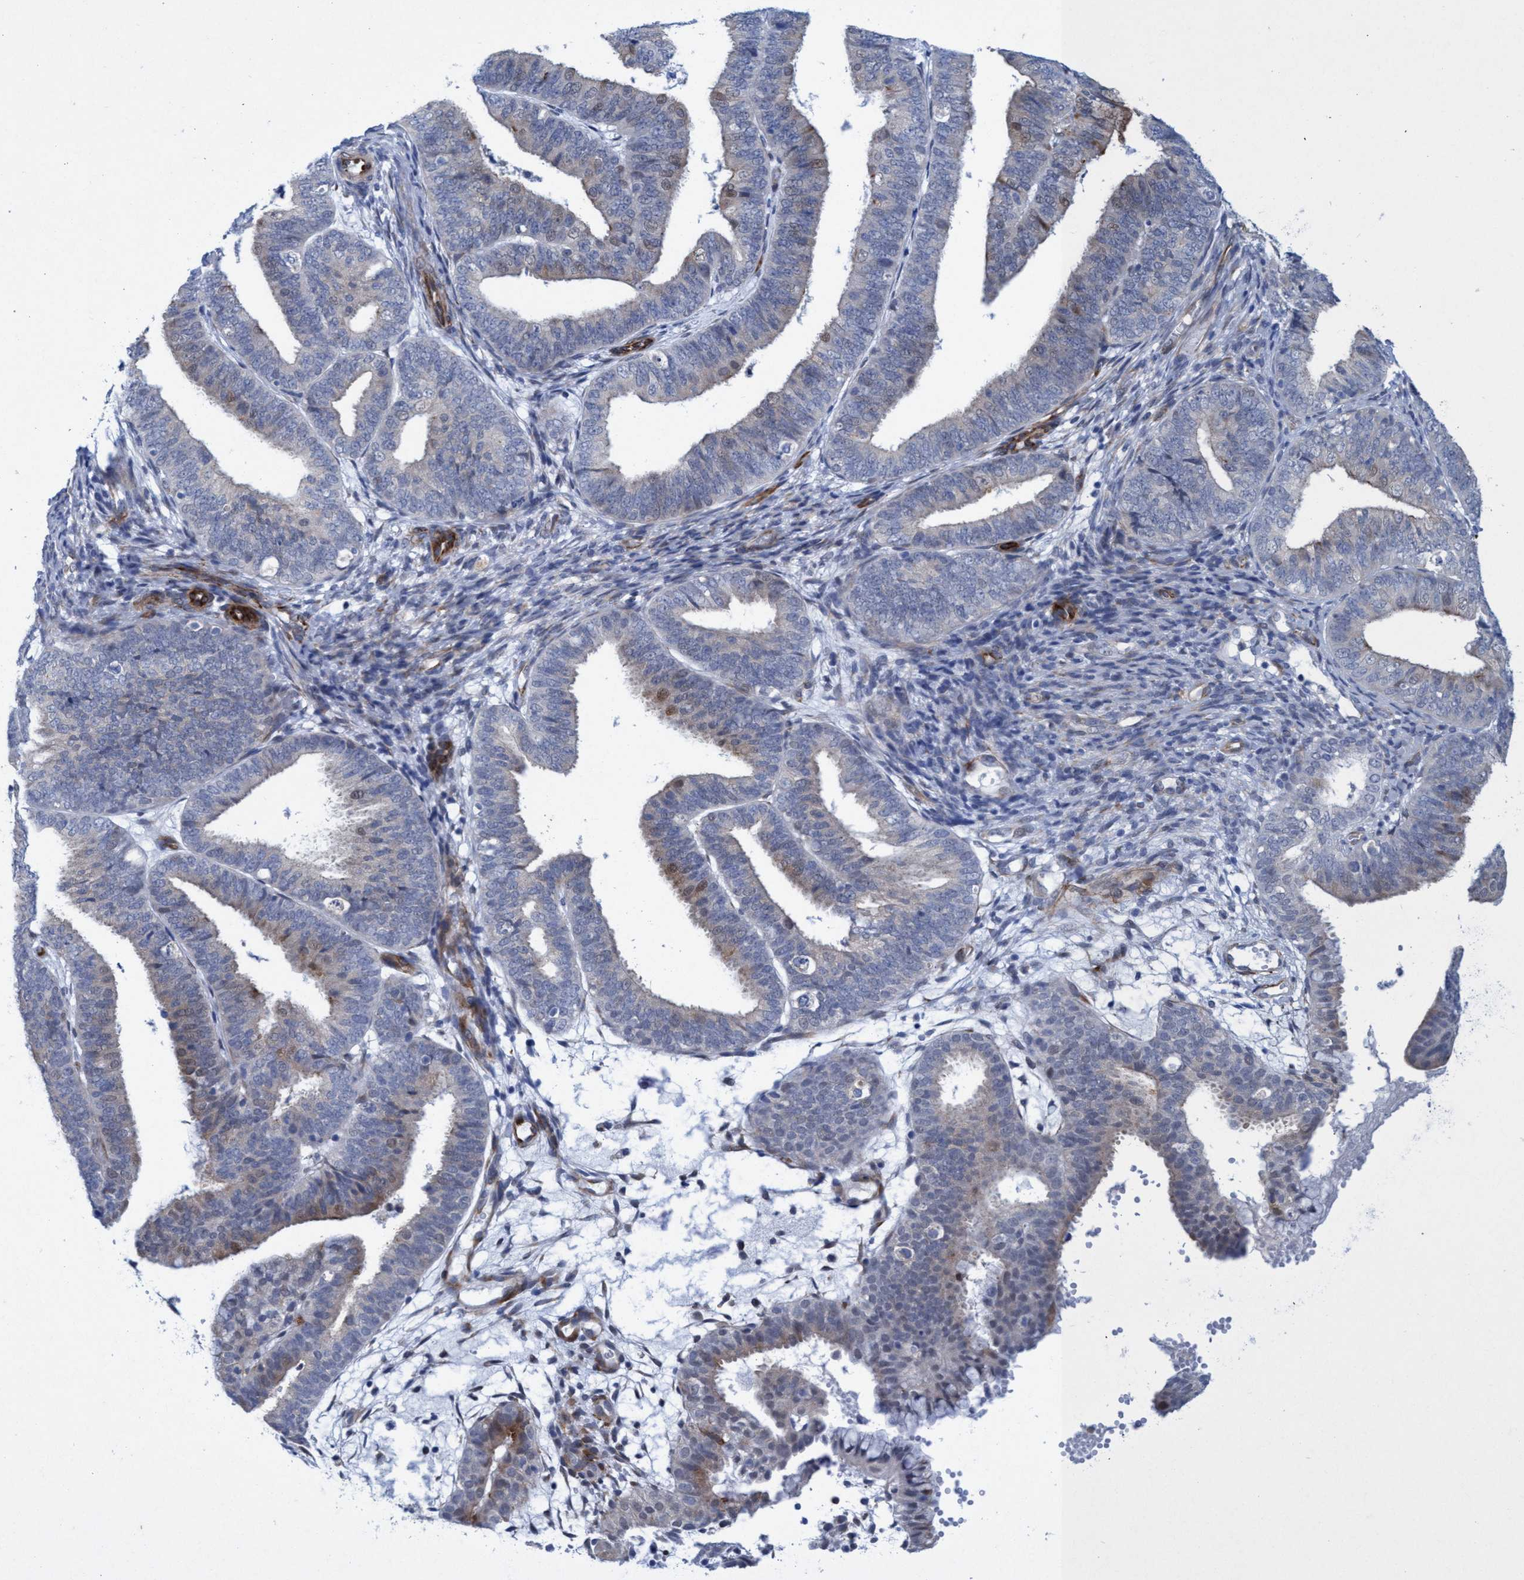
{"staining": {"intensity": "weak", "quantity": "<25%", "location": "cytoplasmic/membranous"}, "tissue": "endometrial cancer", "cell_type": "Tumor cells", "image_type": "cancer", "snomed": [{"axis": "morphology", "description": "Adenocarcinoma, NOS"}, {"axis": "topography", "description": "Endometrium"}], "caption": "High magnification brightfield microscopy of endometrial cancer stained with DAB (brown) and counterstained with hematoxylin (blue): tumor cells show no significant positivity. Nuclei are stained in blue.", "gene": "SLC43A2", "patient": {"sex": "female", "age": 63}}